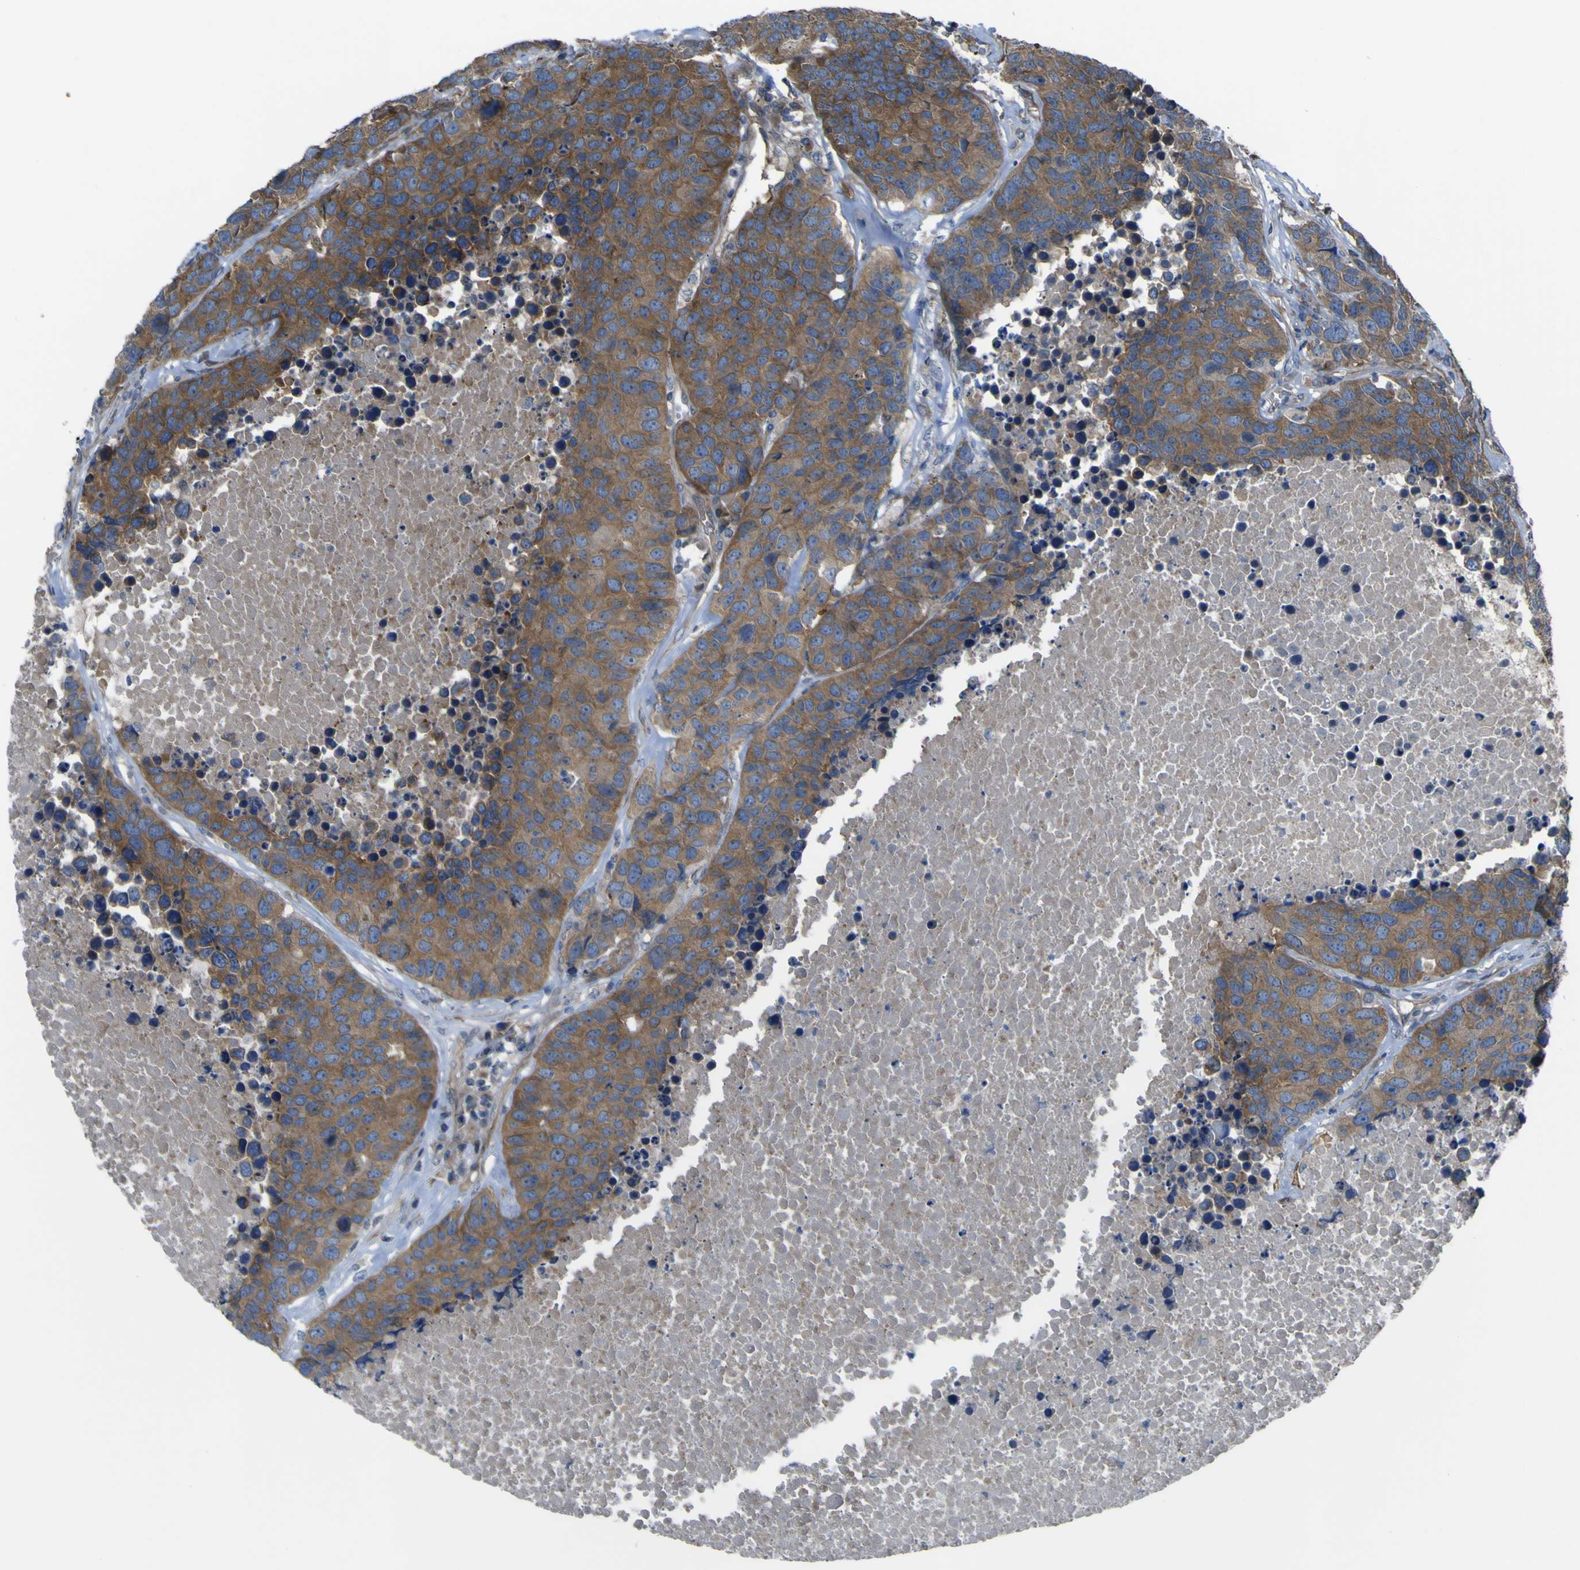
{"staining": {"intensity": "moderate", "quantity": ">75%", "location": "cytoplasmic/membranous"}, "tissue": "carcinoid", "cell_type": "Tumor cells", "image_type": "cancer", "snomed": [{"axis": "morphology", "description": "Carcinoid, malignant, NOS"}, {"axis": "topography", "description": "Lung"}], "caption": "Protein expression analysis of human malignant carcinoid reveals moderate cytoplasmic/membranous positivity in approximately >75% of tumor cells.", "gene": "FBXO30", "patient": {"sex": "male", "age": 60}}